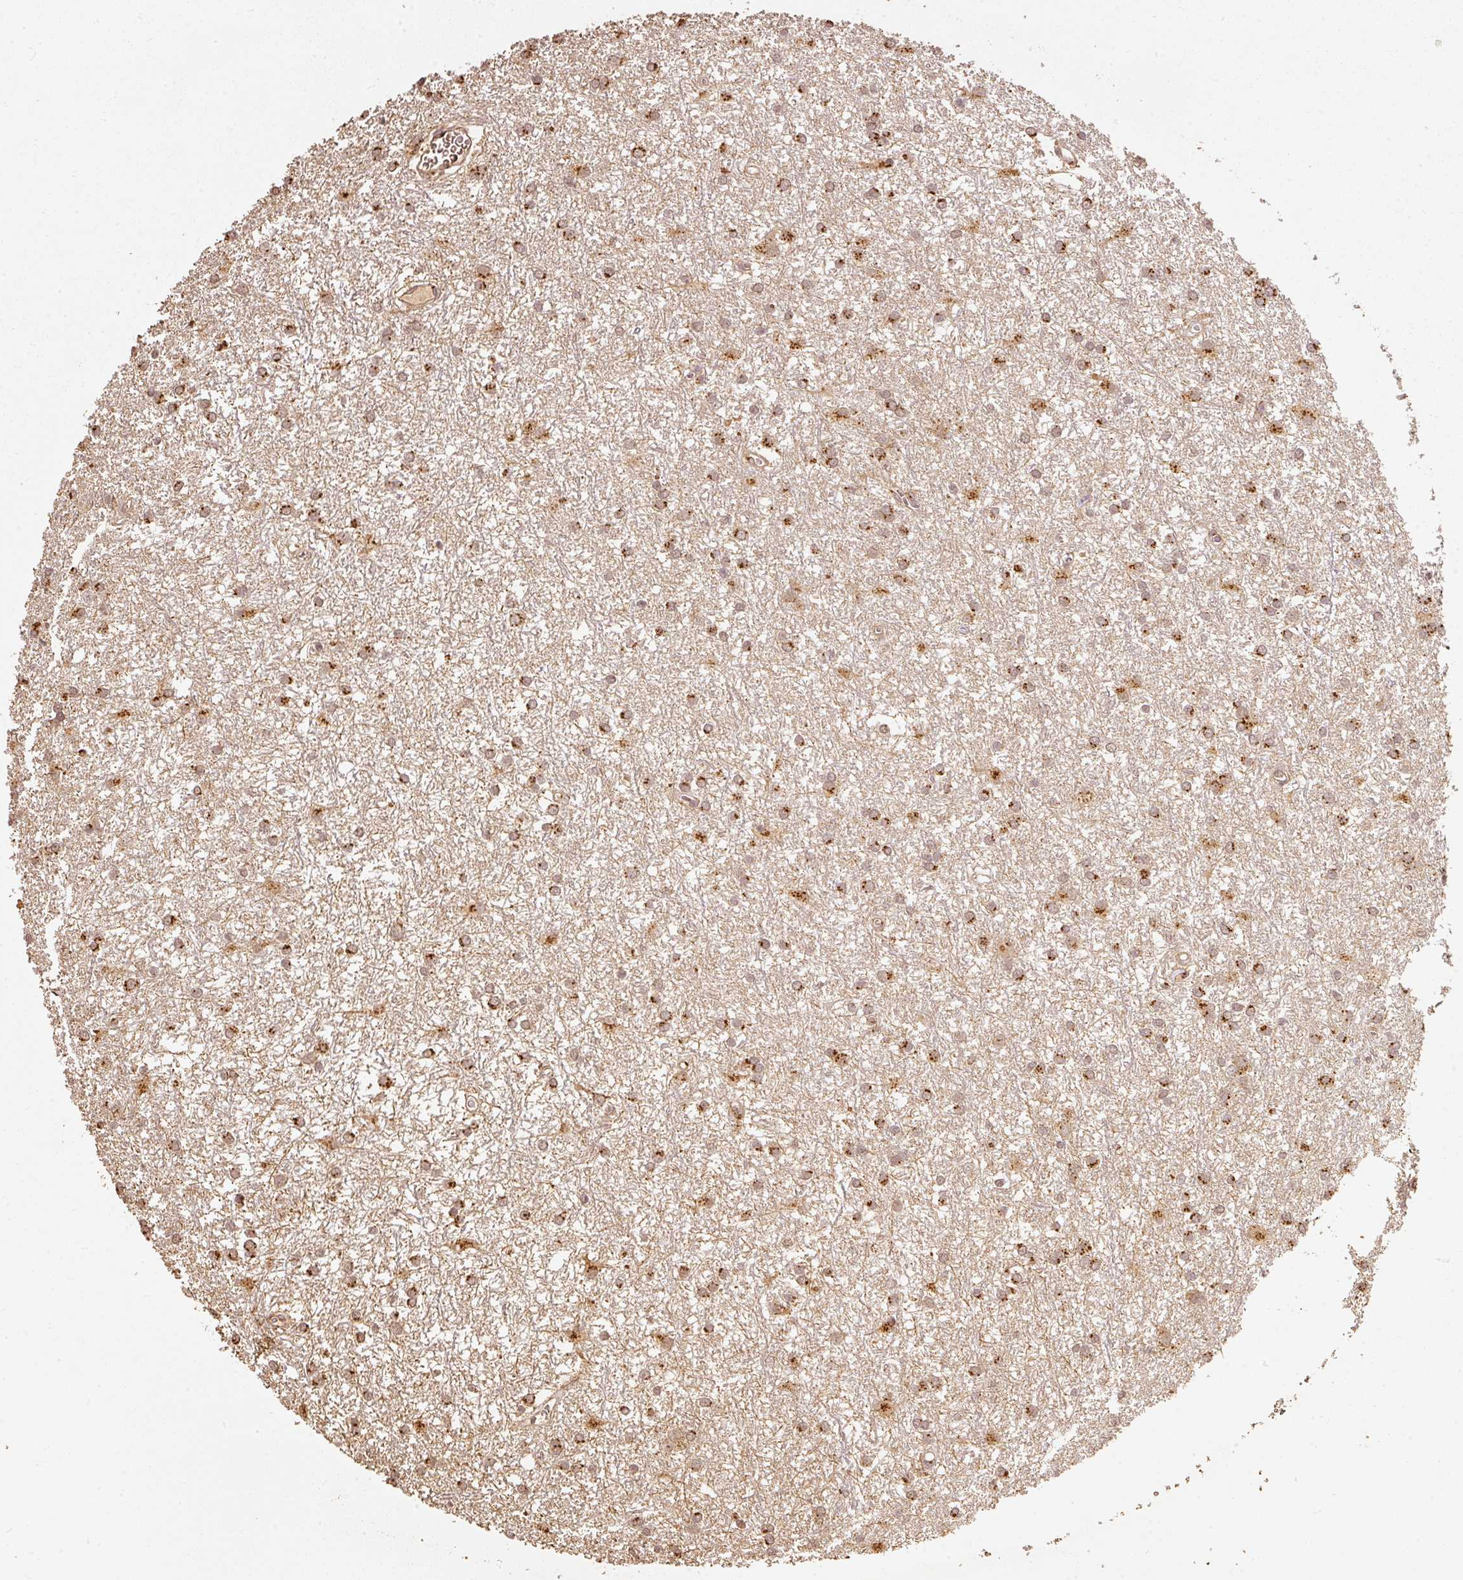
{"staining": {"intensity": "strong", "quantity": ">75%", "location": "cytoplasmic/membranous"}, "tissue": "glioma", "cell_type": "Tumor cells", "image_type": "cancer", "snomed": [{"axis": "morphology", "description": "Glioma, malignant, High grade"}, {"axis": "topography", "description": "Brain"}], "caption": "Human high-grade glioma (malignant) stained with a protein marker displays strong staining in tumor cells.", "gene": "FUT8", "patient": {"sex": "female", "age": 50}}